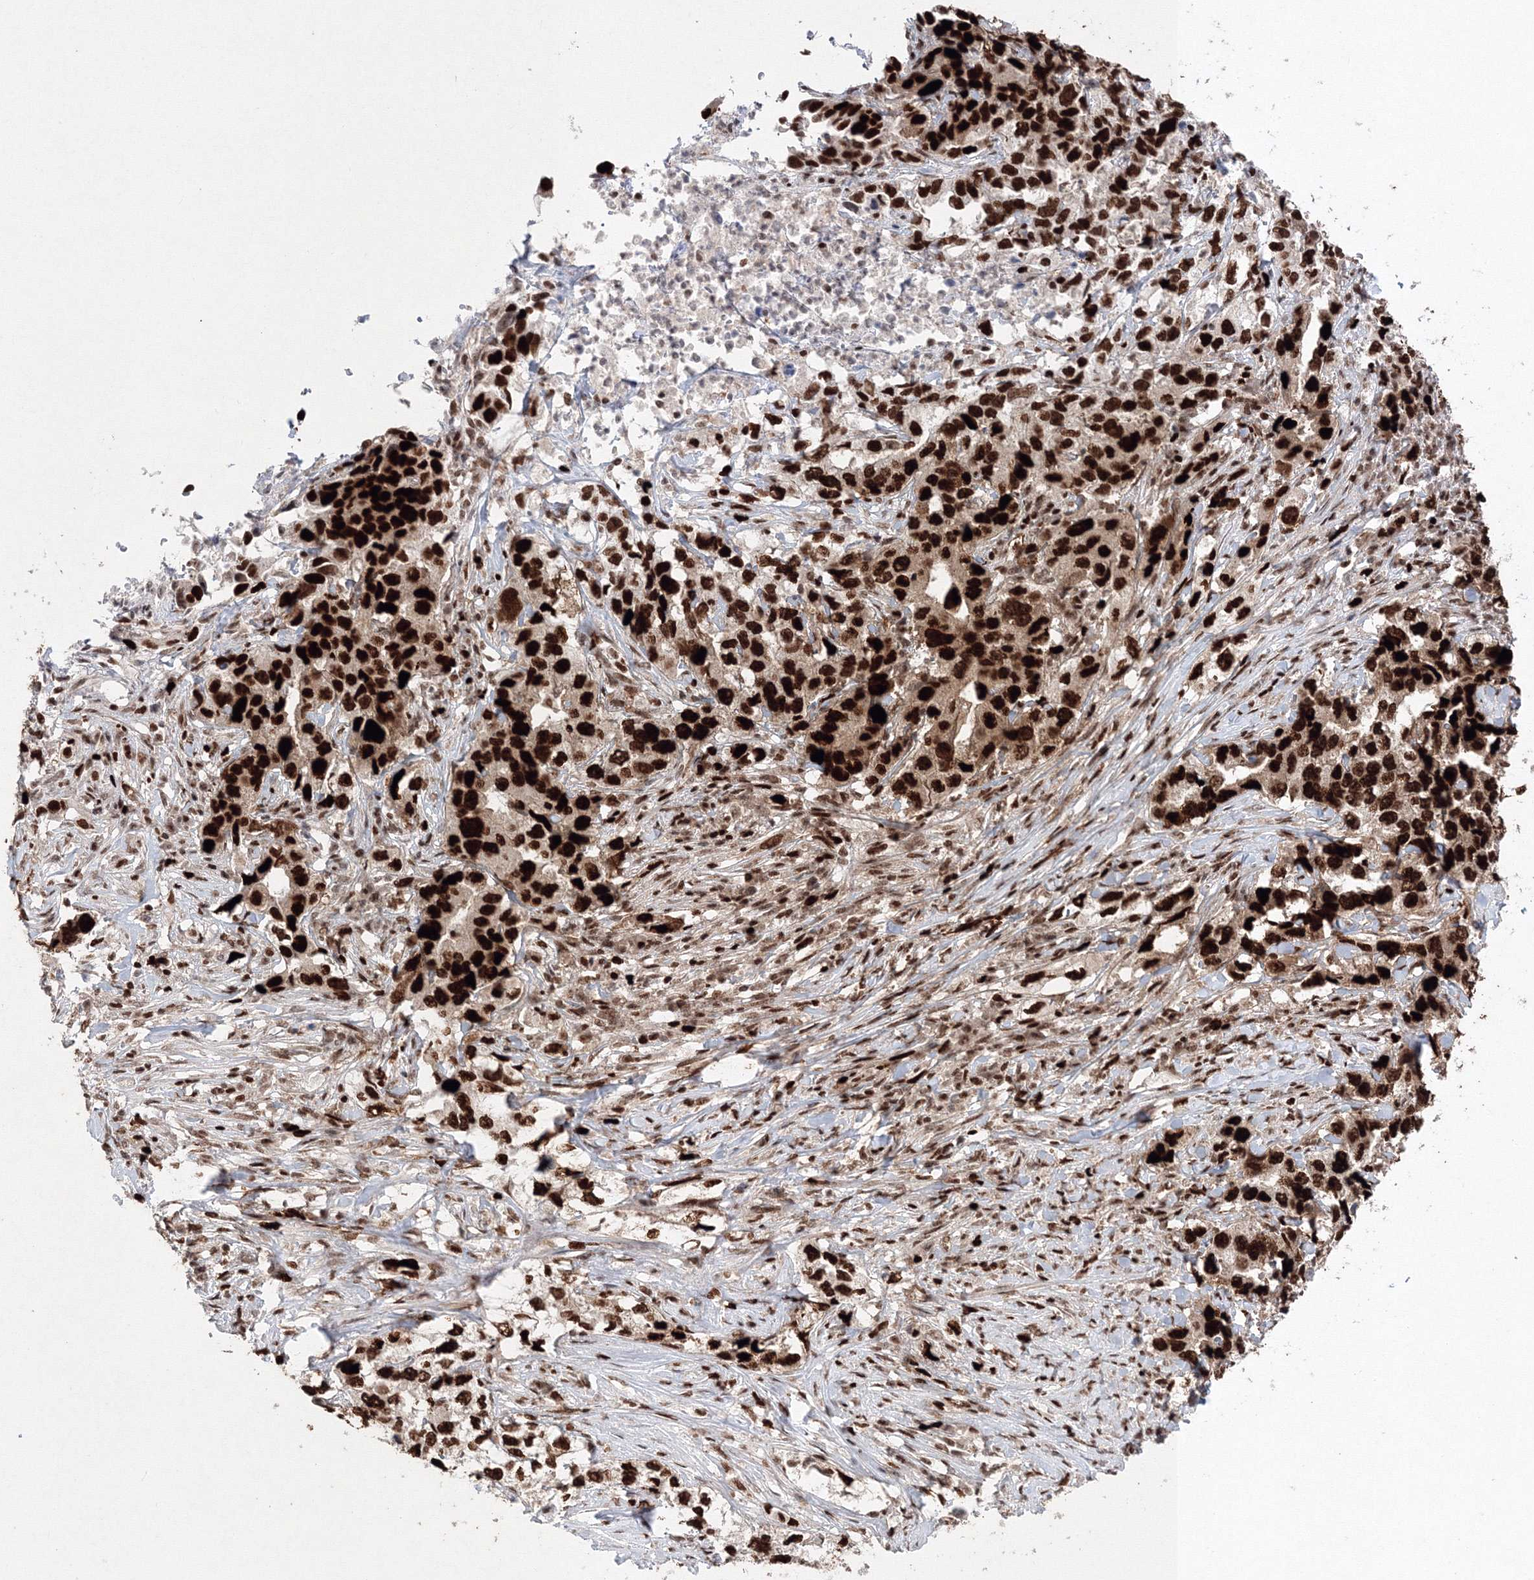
{"staining": {"intensity": "strong", "quantity": ">75%", "location": "cytoplasmic/membranous,nuclear"}, "tissue": "lung cancer", "cell_type": "Tumor cells", "image_type": "cancer", "snomed": [{"axis": "morphology", "description": "Adenocarcinoma, NOS"}, {"axis": "topography", "description": "Lung"}], "caption": "Immunohistochemical staining of lung cancer shows high levels of strong cytoplasmic/membranous and nuclear protein expression in about >75% of tumor cells.", "gene": "LIG1", "patient": {"sex": "female", "age": 51}}